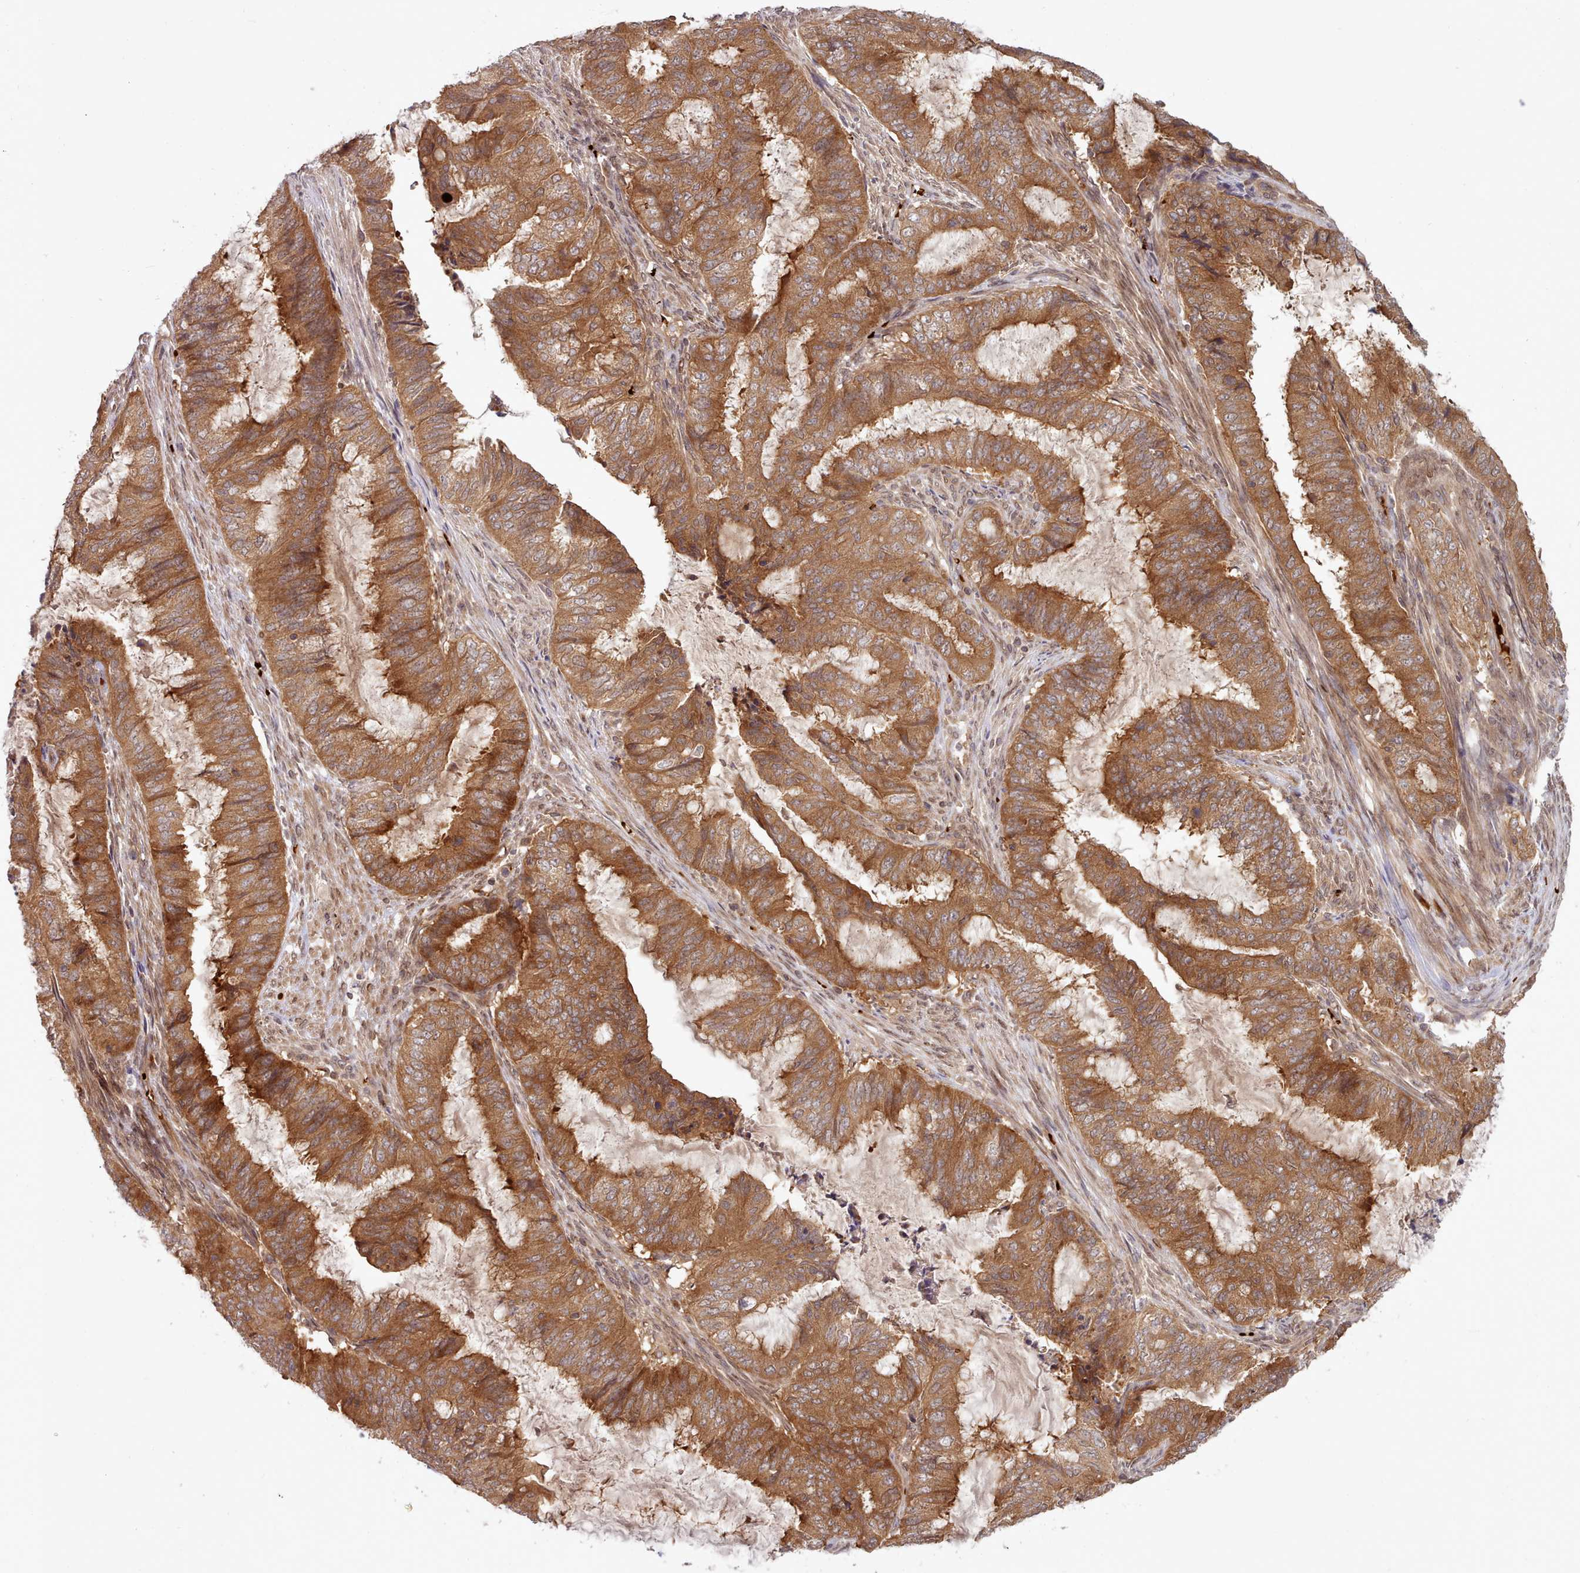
{"staining": {"intensity": "strong", "quantity": ">75%", "location": "cytoplasmic/membranous"}, "tissue": "endometrial cancer", "cell_type": "Tumor cells", "image_type": "cancer", "snomed": [{"axis": "morphology", "description": "Adenocarcinoma, NOS"}, {"axis": "topography", "description": "Endometrium"}], "caption": "Endometrial adenocarcinoma stained with a brown dye reveals strong cytoplasmic/membranous positive staining in approximately >75% of tumor cells.", "gene": "UBE2G1", "patient": {"sex": "female", "age": 51}}